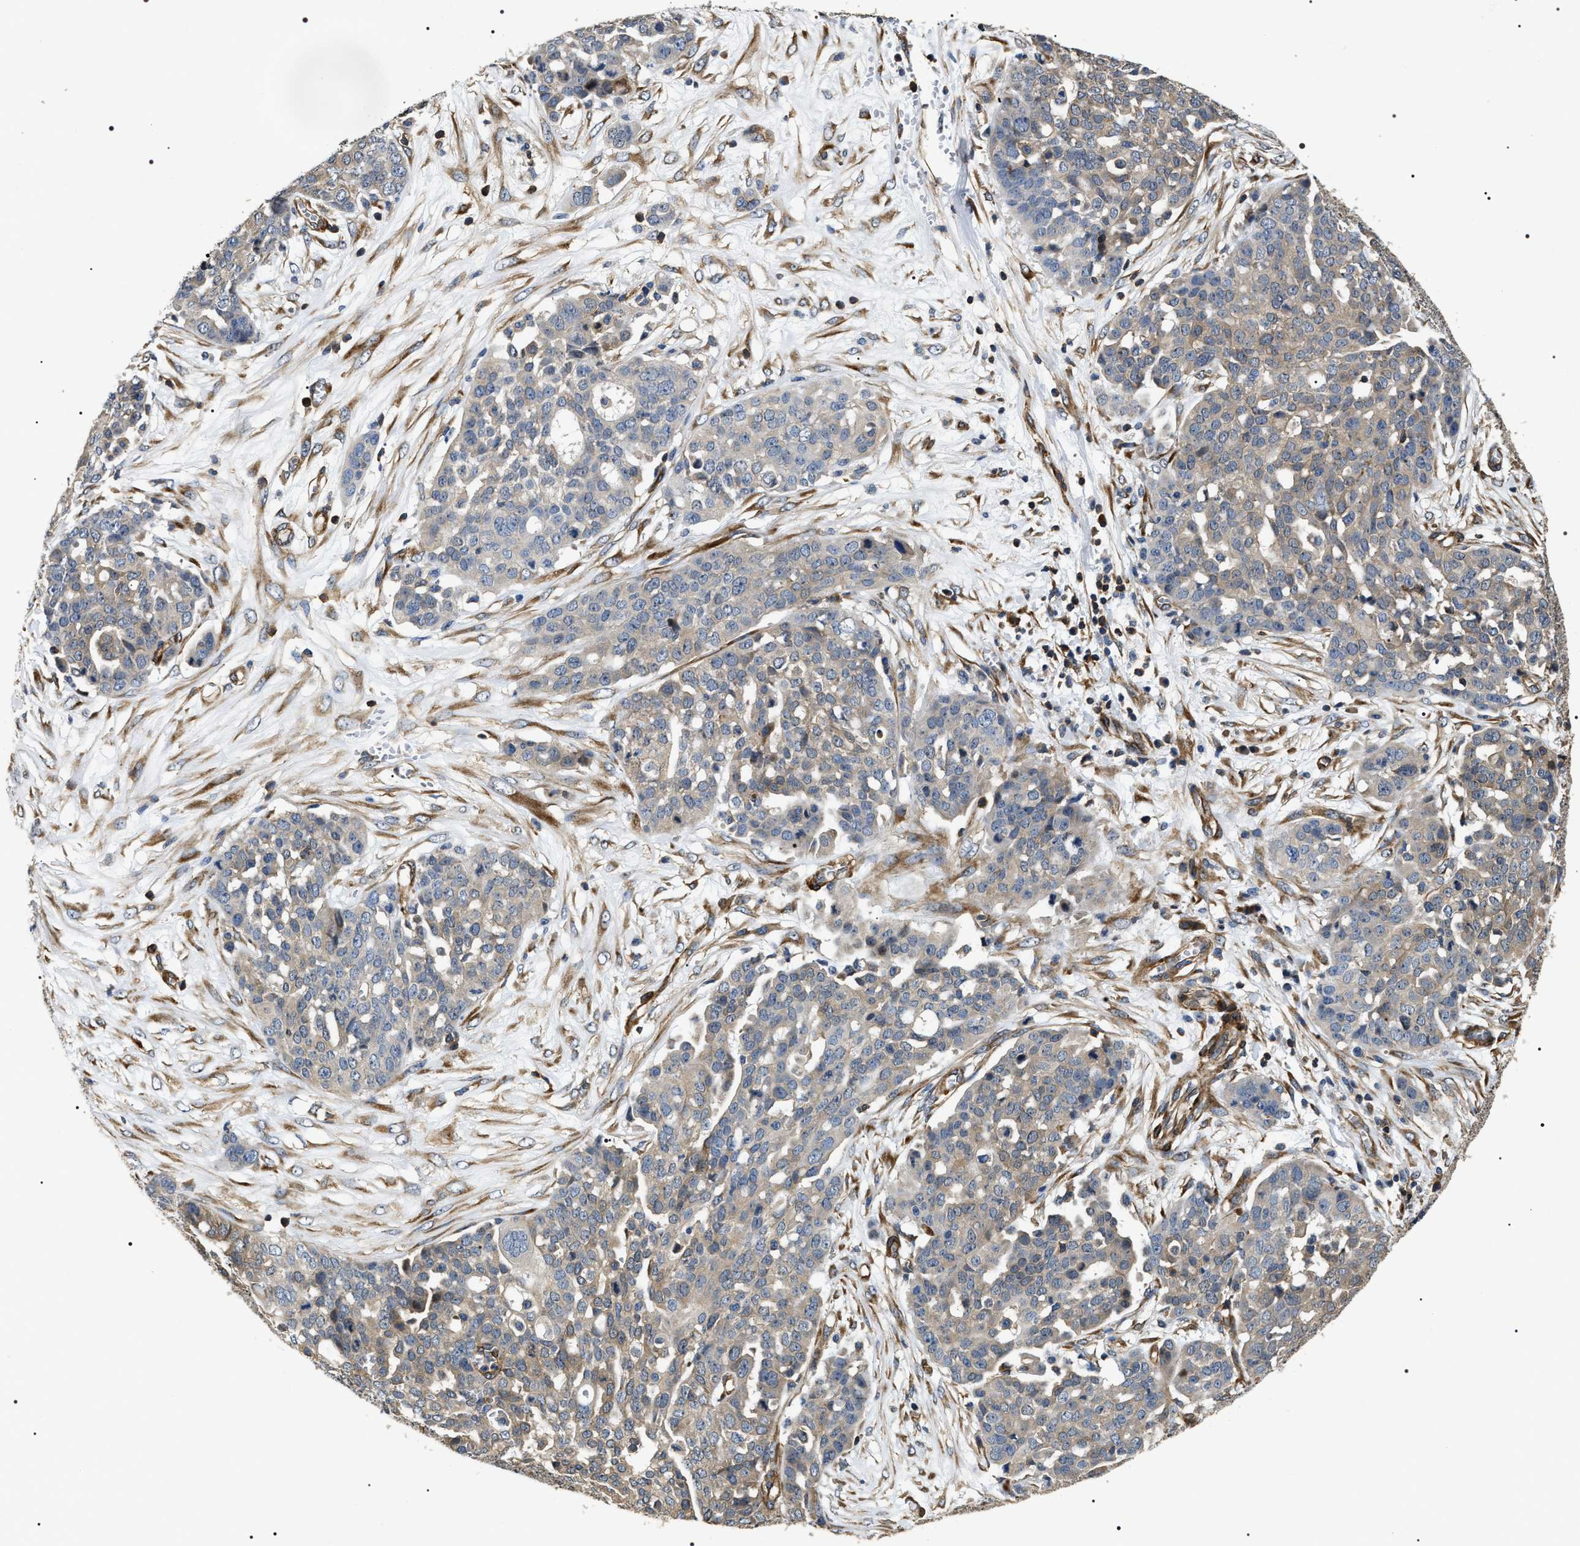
{"staining": {"intensity": "weak", "quantity": "<25%", "location": "cytoplasmic/membranous"}, "tissue": "ovarian cancer", "cell_type": "Tumor cells", "image_type": "cancer", "snomed": [{"axis": "morphology", "description": "Cystadenocarcinoma, serous, NOS"}, {"axis": "topography", "description": "Soft tissue"}, {"axis": "topography", "description": "Ovary"}], "caption": "DAB immunohistochemical staining of ovarian serous cystadenocarcinoma shows no significant positivity in tumor cells.", "gene": "ZC3HAV1L", "patient": {"sex": "female", "age": 57}}